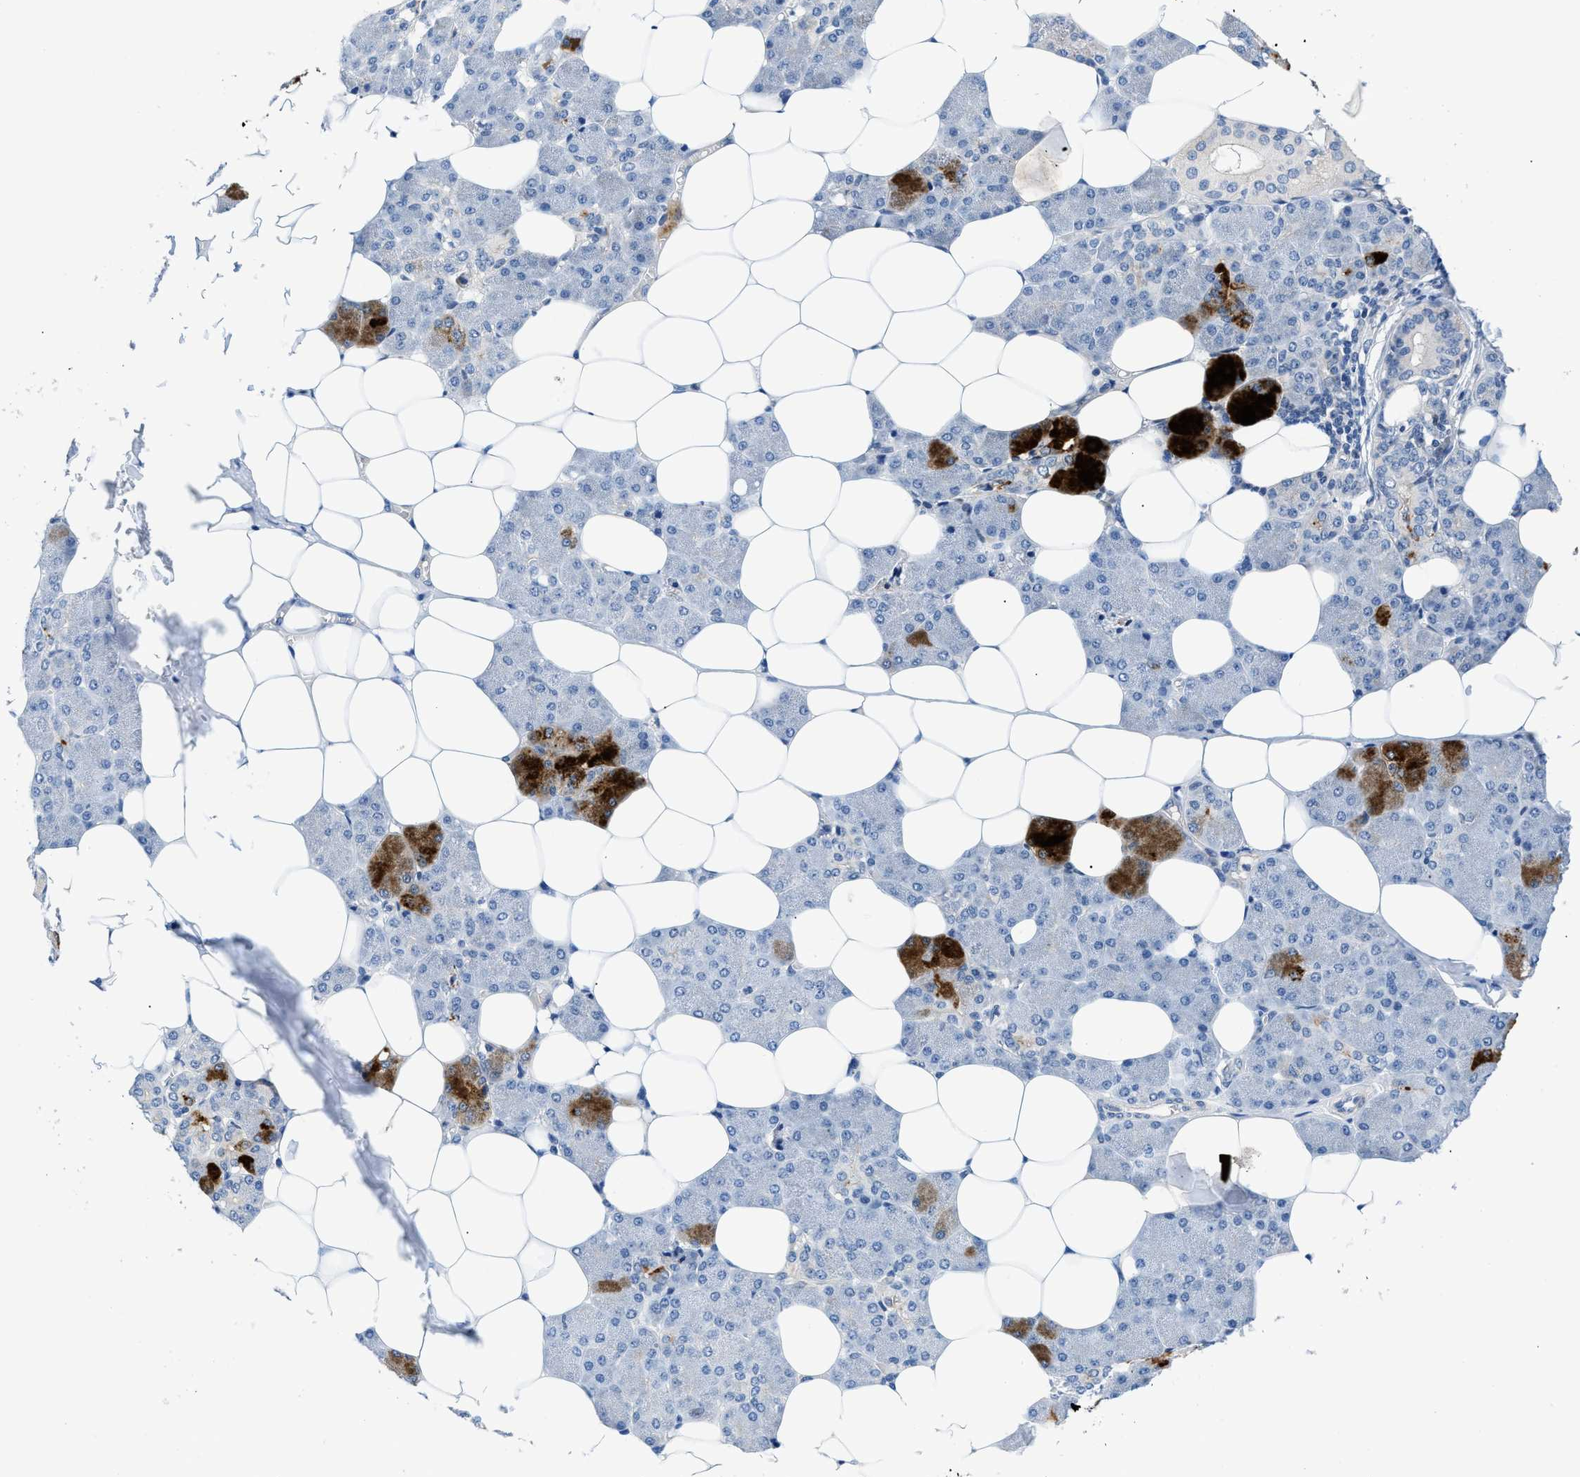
{"staining": {"intensity": "strong", "quantity": "<25%", "location": "cytoplasmic/membranous"}, "tissue": "salivary gland", "cell_type": "Glandular cells", "image_type": "normal", "snomed": [{"axis": "morphology", "description": "Normal tissue, NOS"}, {"axis": "morphology", "description": "Adenoma, NOS"}, {"axis": "topography", "description": "Salivary gland"}], "caption": "Immunohistochemistry of unremarkable human salivary gland exhibits medium levels of strong cytoplasmic/membranous staining in about <25% of glandular cells.", "gene": "FDCSP", "patient": {"sex": "female", "age": 32}}